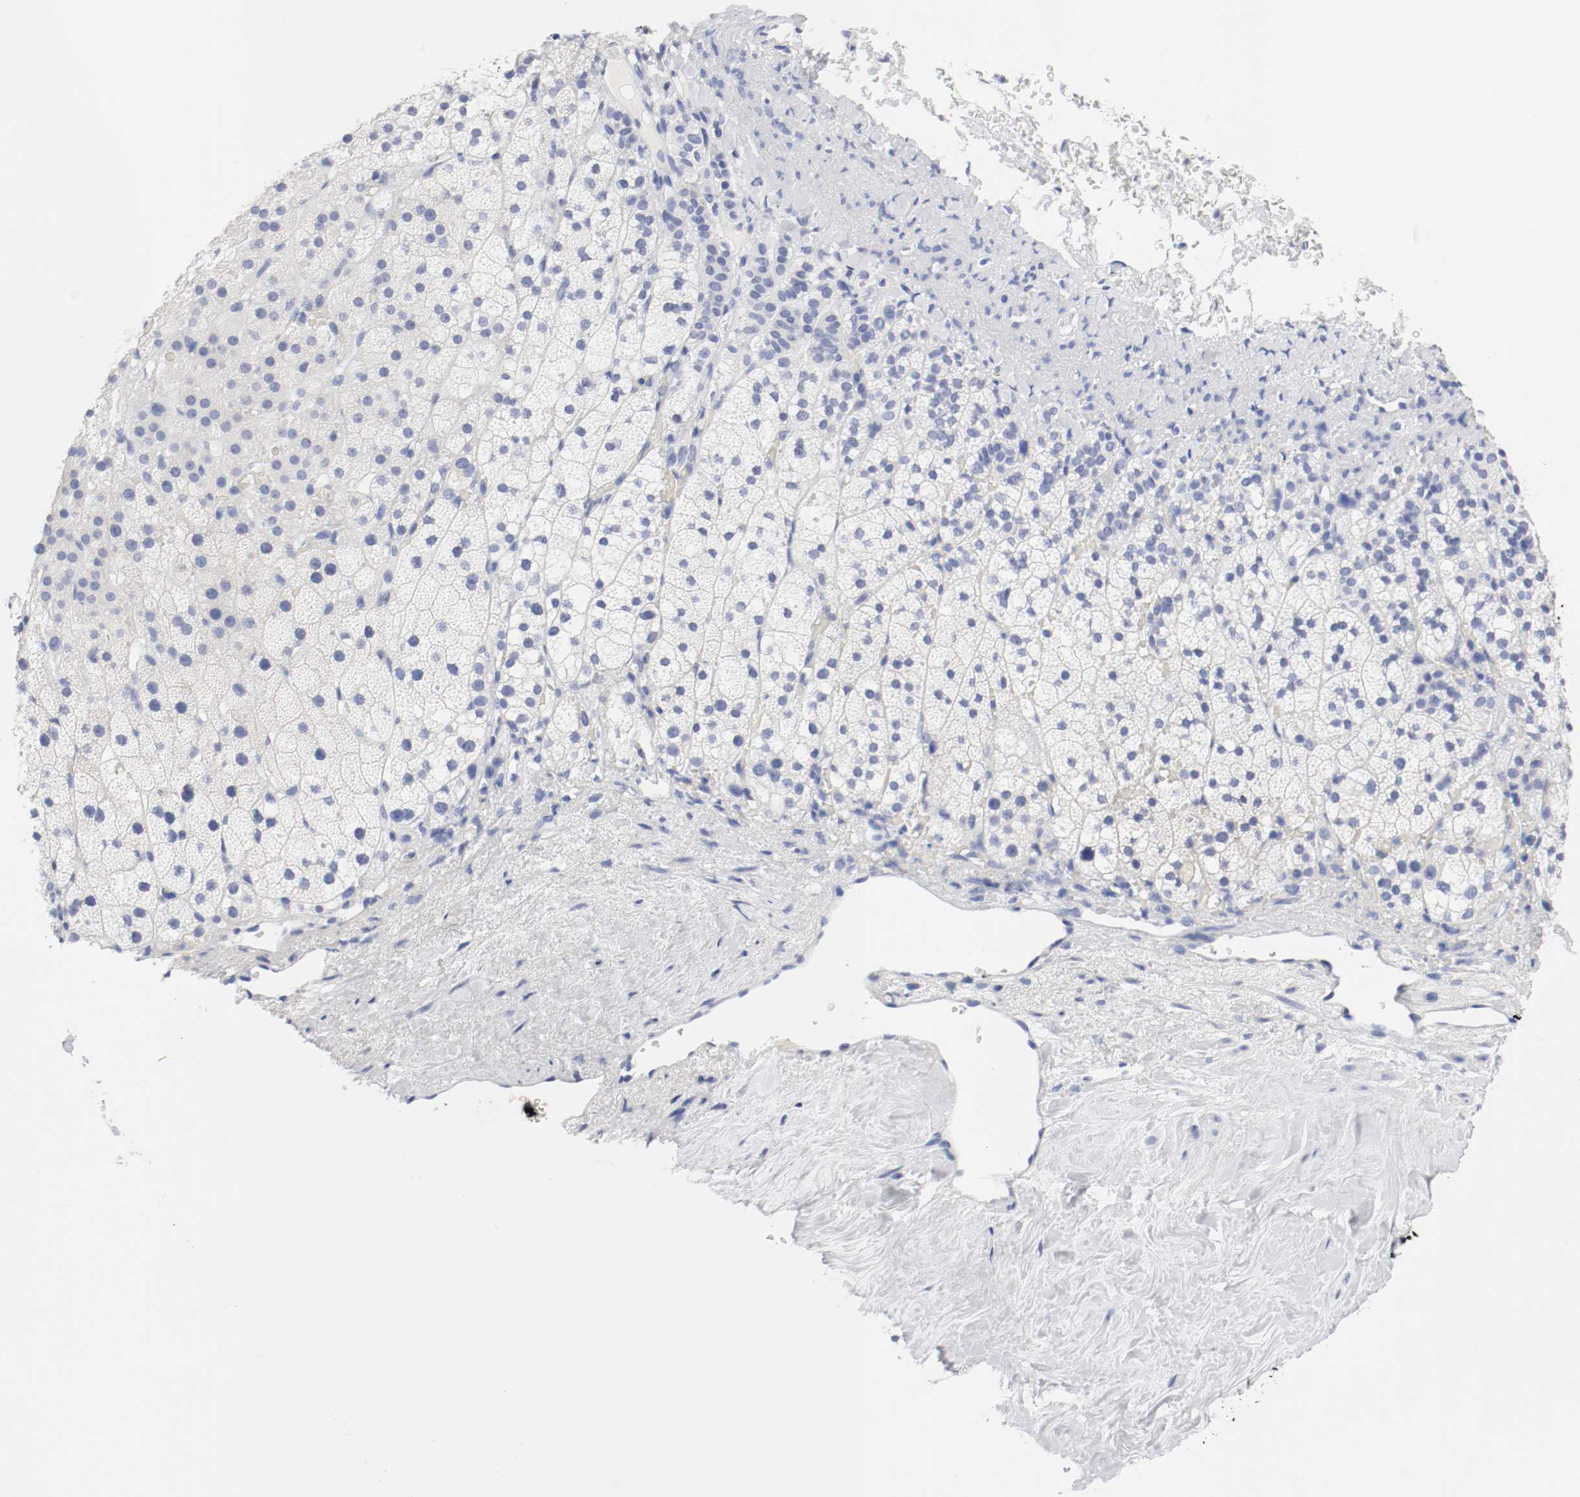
{"staining": {"intensity": "negative", "quantity": "none", "location": "none"}, "tissue": "adrenal gland", "cell_type": "Glandular cells", "image_type": "normal", "snomed": [{"axis": "morphology", "description": "Normal tissue, NOS"}, {"axis": "topography", "description": "Adrenal gland"}], "caption": "The photomicrograph reveals no staining of glandular cells in unremarkable adrenal gland.", "gene": "GAD1", "patient": {"sex": "male", "age": 35}}